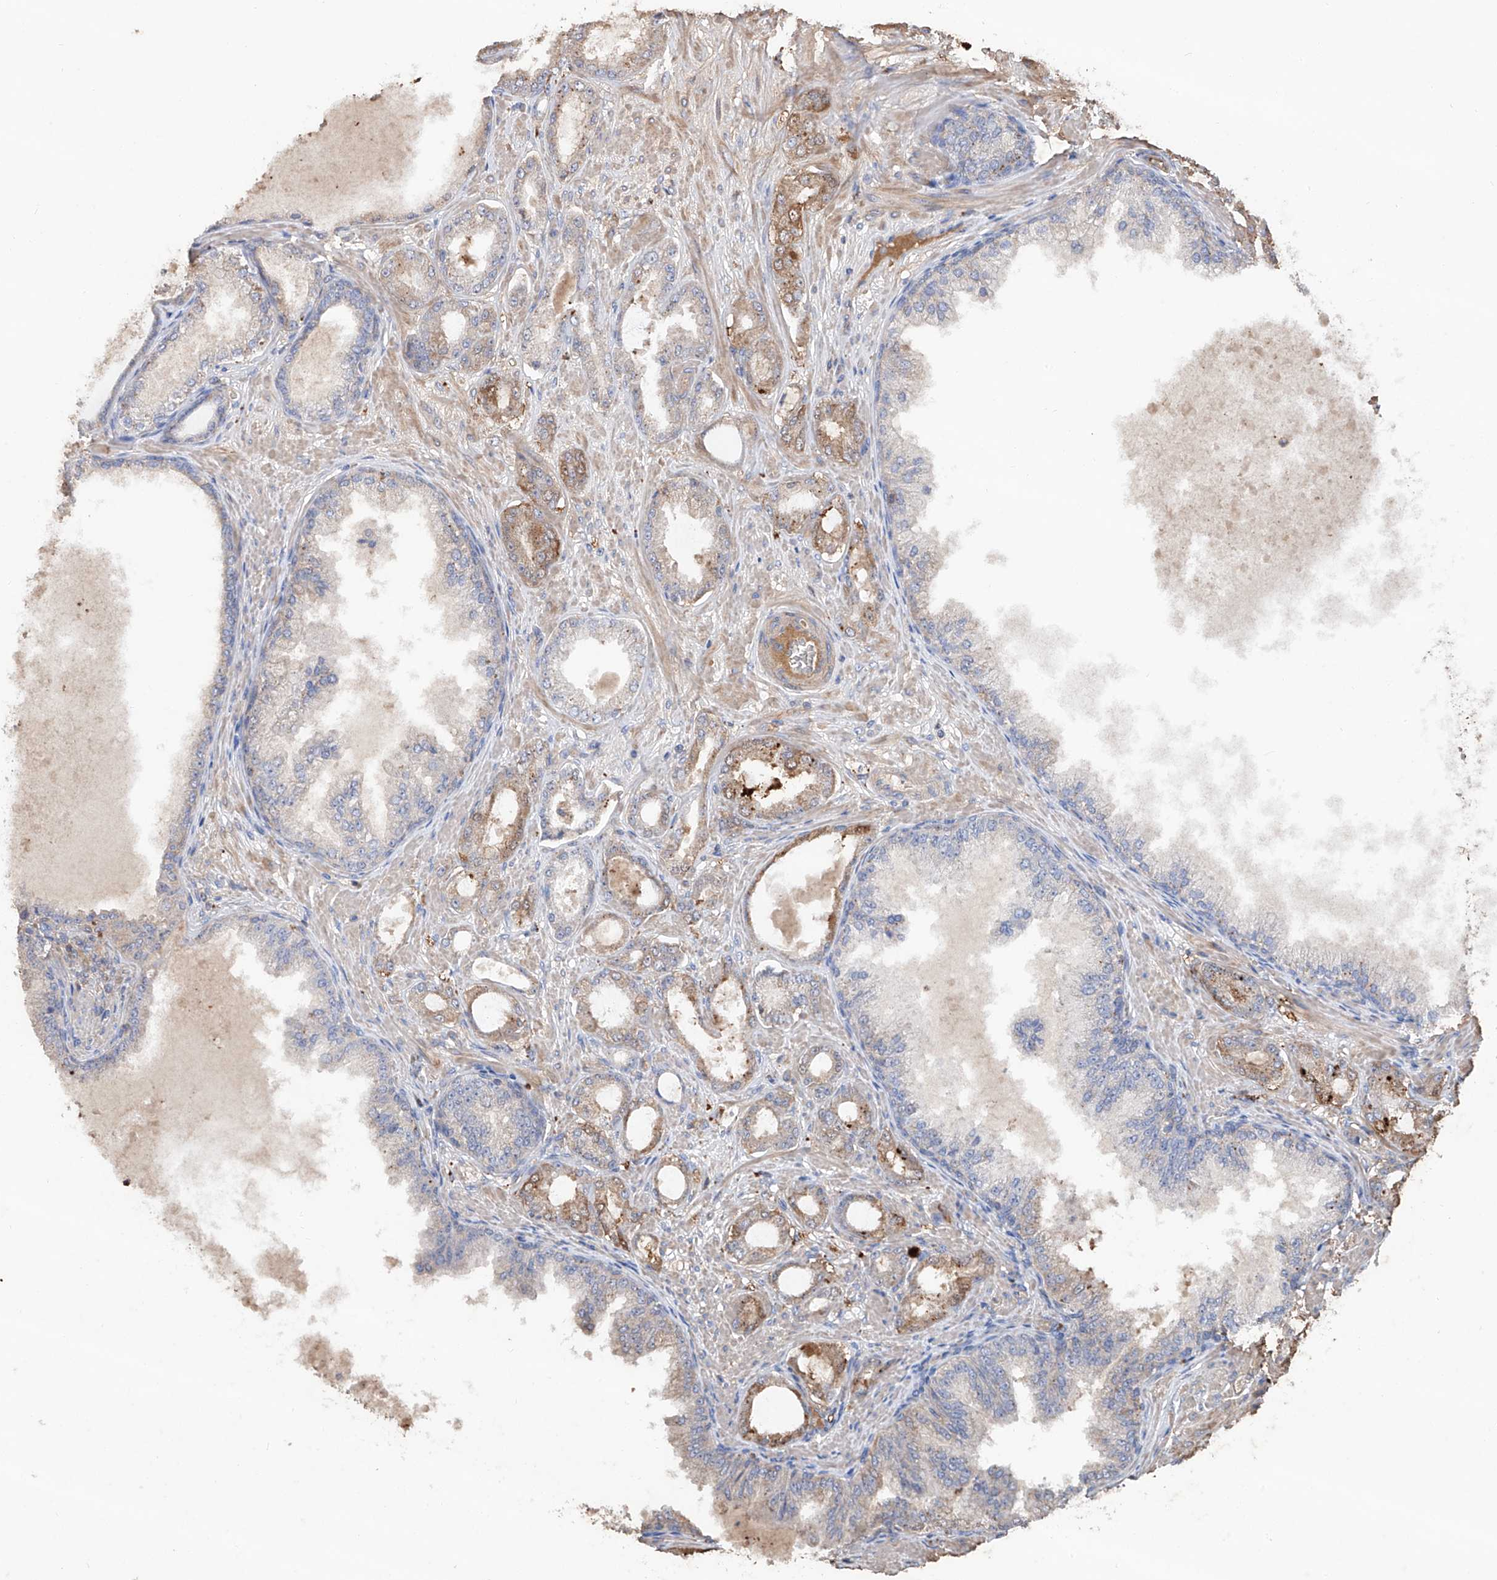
{"staining": {"intensity": "moderate", "quantity": "<25%", "location": "cytoplasmic/membranous"}, "tissue": "prostate cancer", "cell_type": "Tumor cells", "image_type": "cancer", "snomed": [{"axis": "morphology", "description": "Adenocarcinoma, Low grade"}, {"axis": "topography", "description": "Prostate"}], "caption": "Prostate low-grade adenocarcinoma stained for a protein (brown) shows moderate cytoplasmic/membranous positive expression in about <25% of tumor cells.", "gene": "EDN1", "patient": {"sex": "male", "age": 63}}